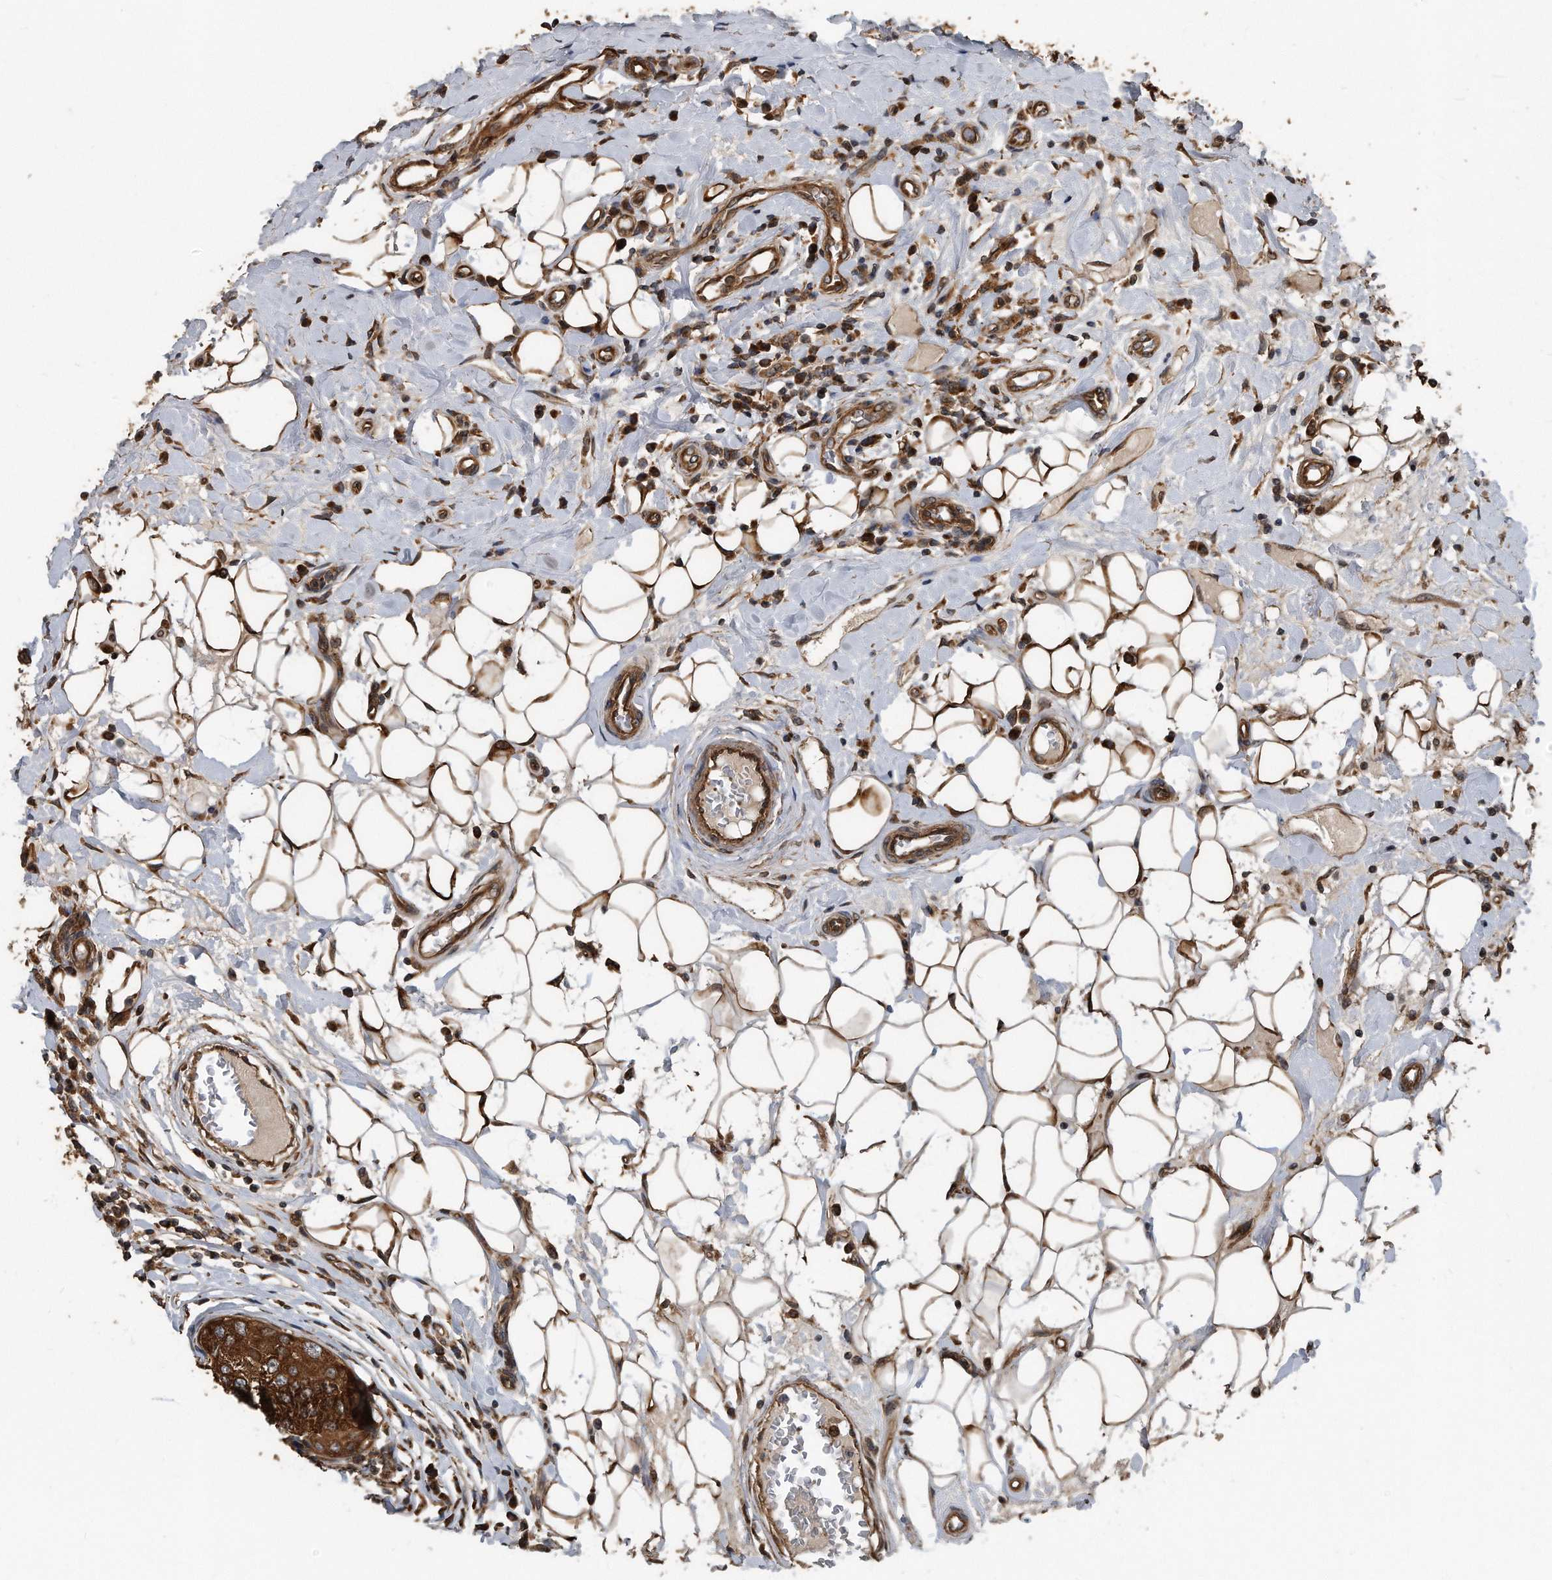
{"staining": {"intensity": "strong", "quantity": ">75%", "location": "cytoplasmic/membranous"}, "tissue": "breast cancer", "cell_type": "Tumor cells", "image_type": "cancer", "snomed": [{"axis": "morphology", "description": "Duct carcinoma"}, {"axis": "topography", "description": "Breast"}], "caption": "Approximately >75% of tumor cells in invasive ductal carcinoma (breast) demonstrate strong cytoplasmic/membranous protein staining as visualized by brown immunohistochemical staining.", "gene": "FAM136A", "patient": {"sex": "female", "age": 27}}